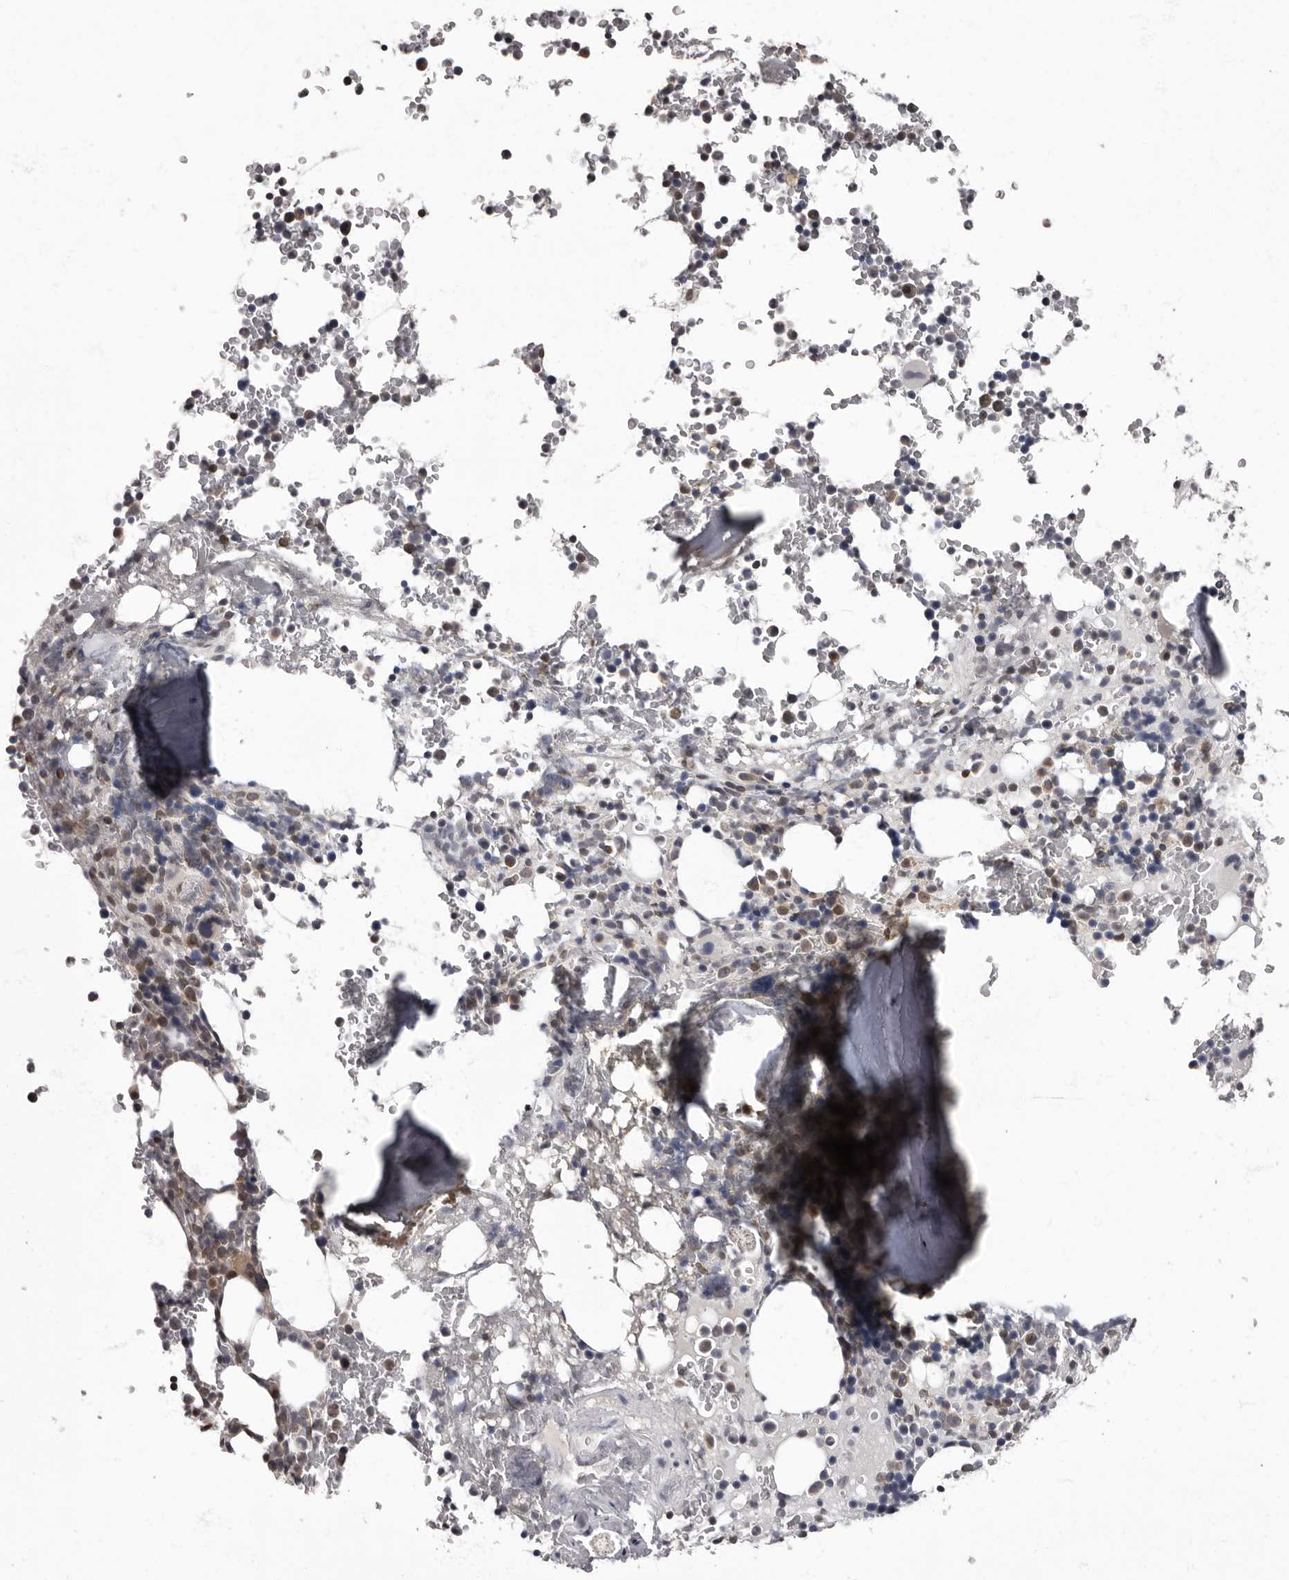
{"staining": {"intensity": "moderate", "quantity": "<25%", "location": "nuclear"}, "tissue": "bone marrow", "cell_type": "Hematopoietic cells", "image_type": "normal", "snomed": [{"axis": "morphology", "description": "Normal tissue, NOS"}, {"axis": "topography", "description": "Bone marrow"}], "caption": "Immunohistochemical staining of normal human bone marrow reveals low levels of moderate nuclear expression in approximately <25% of hematopoietic cells. The protein is stained brown, and the nuclei are stained in blue (DAB (3,3'-diaminobenzidine) IHC with brightfield microscopy, high magnification).", "gene": "C1orf50", "patient": {"sex": "male", "age": 58}}